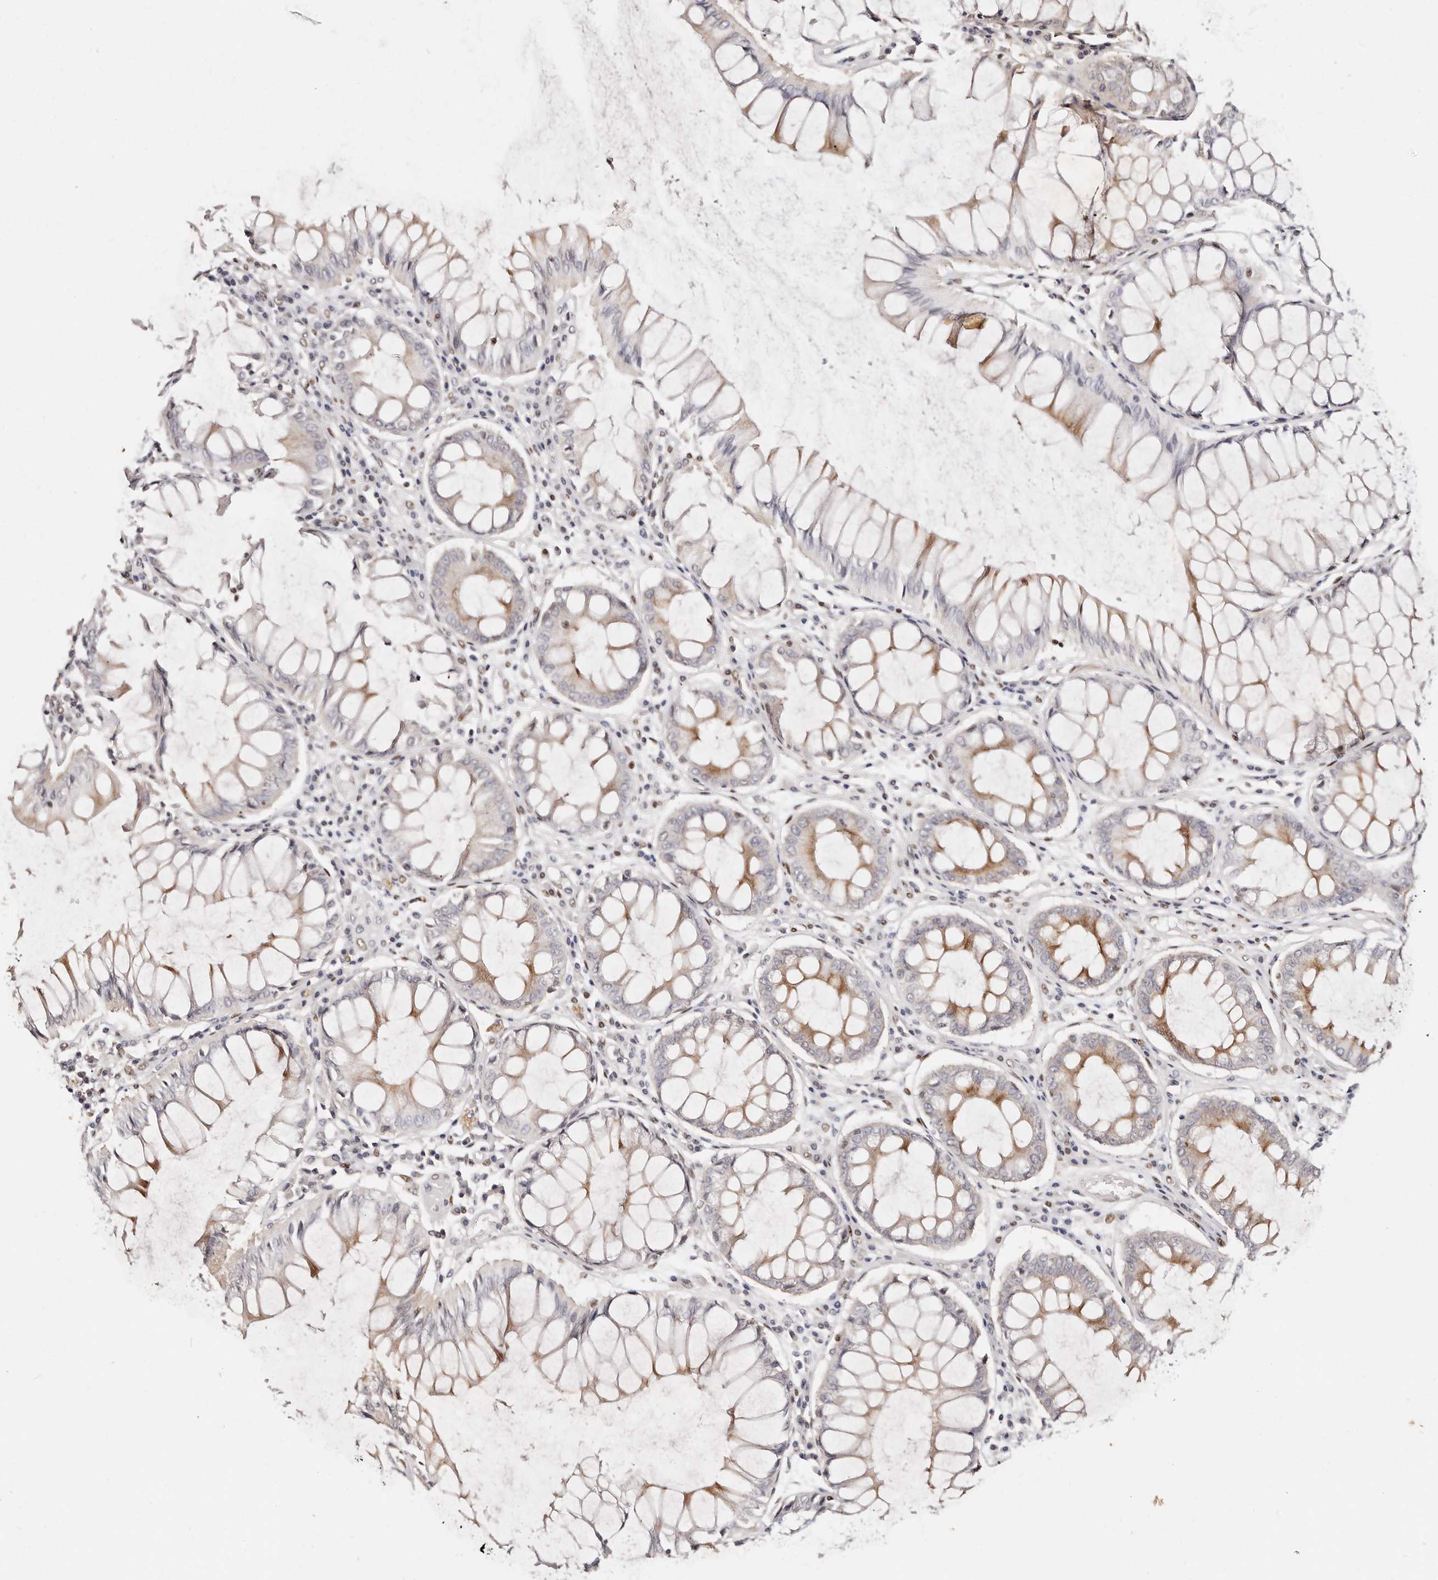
{"staining": {"intensity": "moderate", "quantity": "<25%", "location": "cytoplasmic/membranous"}, "tissue": "colorectal cancer", "cell_type": "Tumor cells", "image_type": "cancer", "snomed": [{"axis": "morphology", "description": "Adenocarcinoma, NOS"}, {"axis": "topography", "description": "Rectum"}], "caption": "Human colorectal cancer stained for a protein (brown) exhibits moderate cytoplasmic/membranous positive staining in about <25% of tumor cells.", "gene": "IQGAP3", "patient": {"sex": "male", "age": 84}}